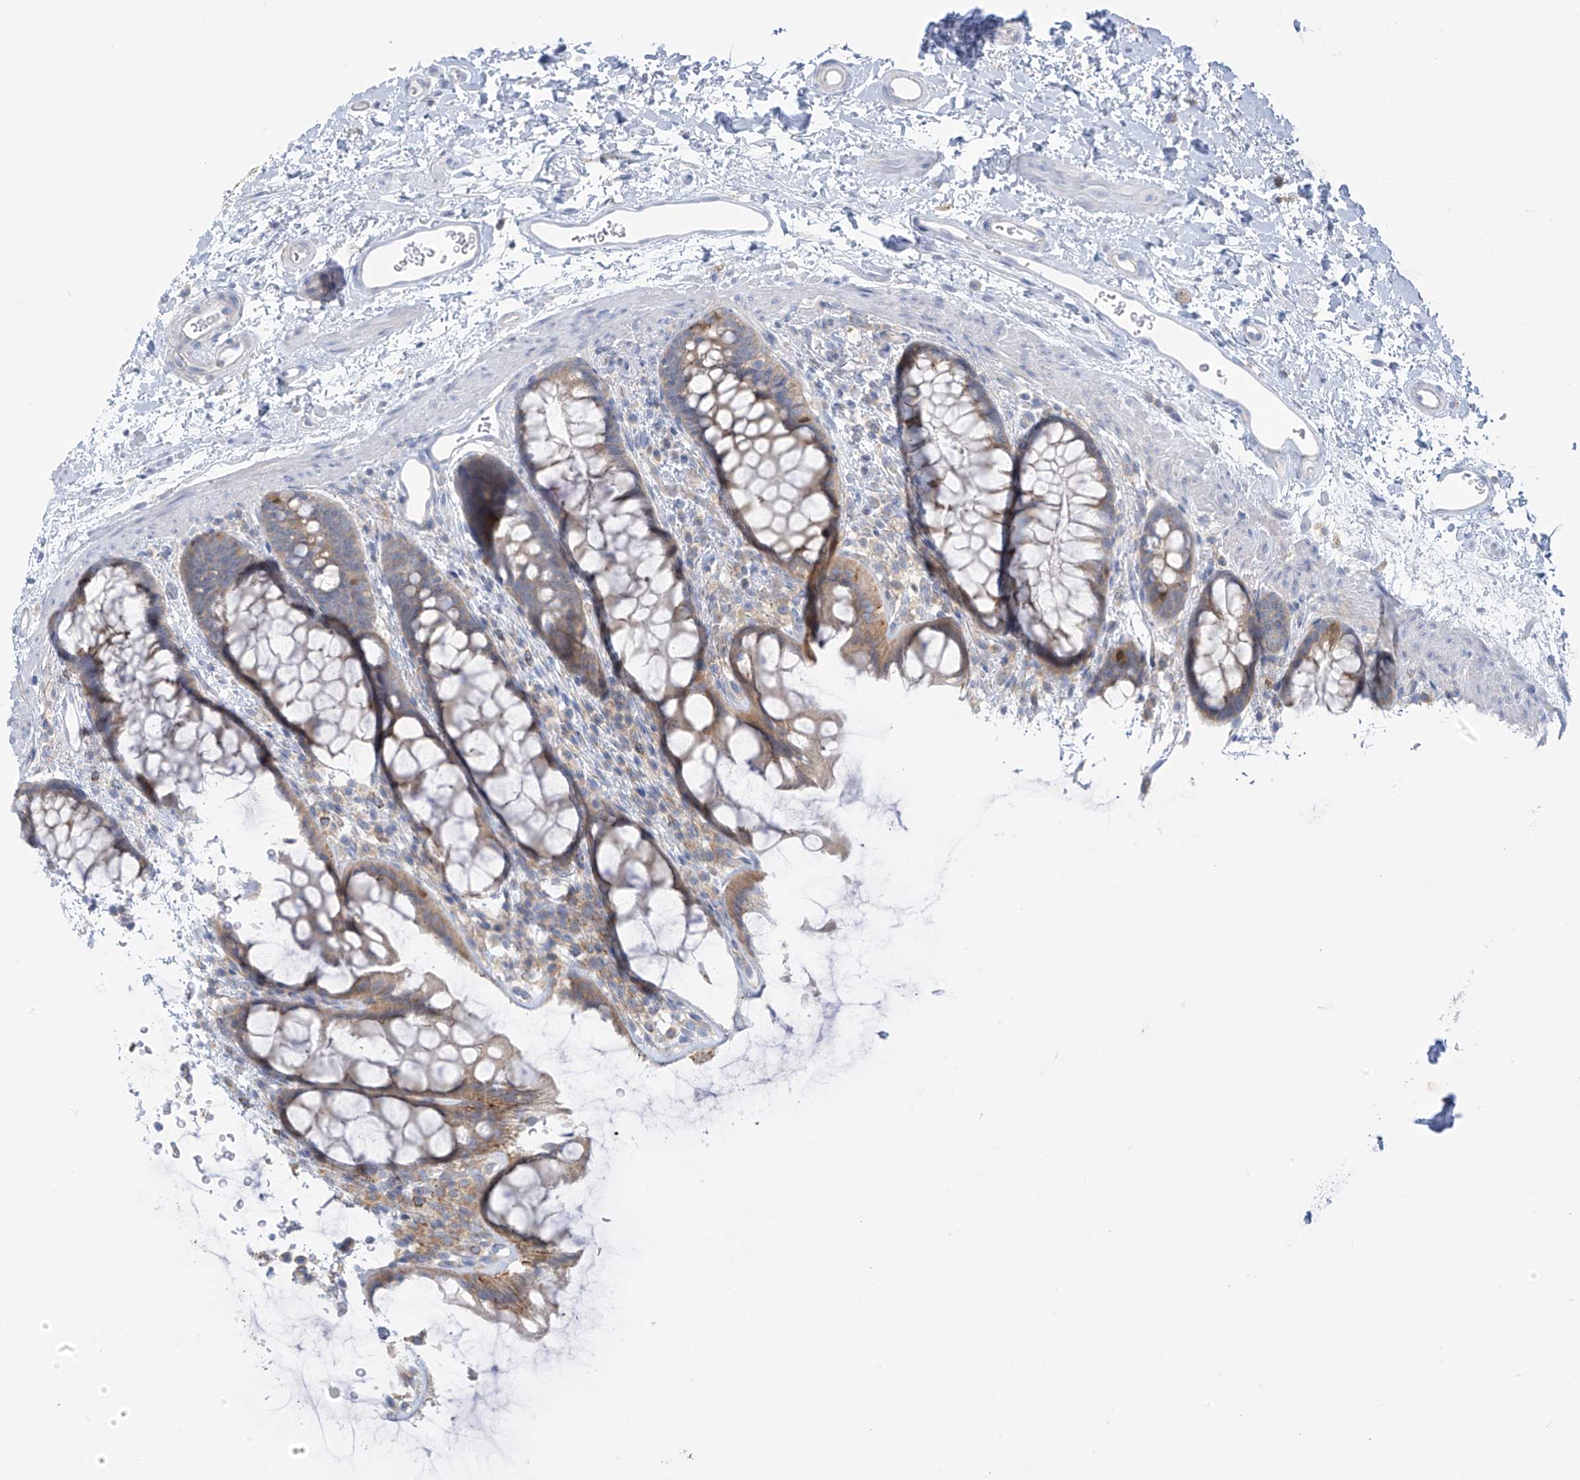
{"staining": {"intensity": "weak", "quantity": "25%-75%", "location": "cytoplasmic/membranous"}, "tissue": "rectum", "cell_type": "Glandular cells", "image_type": "normal", "snomed": [{"axis": "morphology", "description": "Normal tissue, NOS"}, {"axis": "topography", "description": "Rectum"}], "caption": "Rectum stained with a brown dye reveals weak cytoplasmic/membranous positive positivity in about 25%-75% of glandular cells.", "gene": "SLC6A12", "patient": {"sex": "female", "age": 65}}